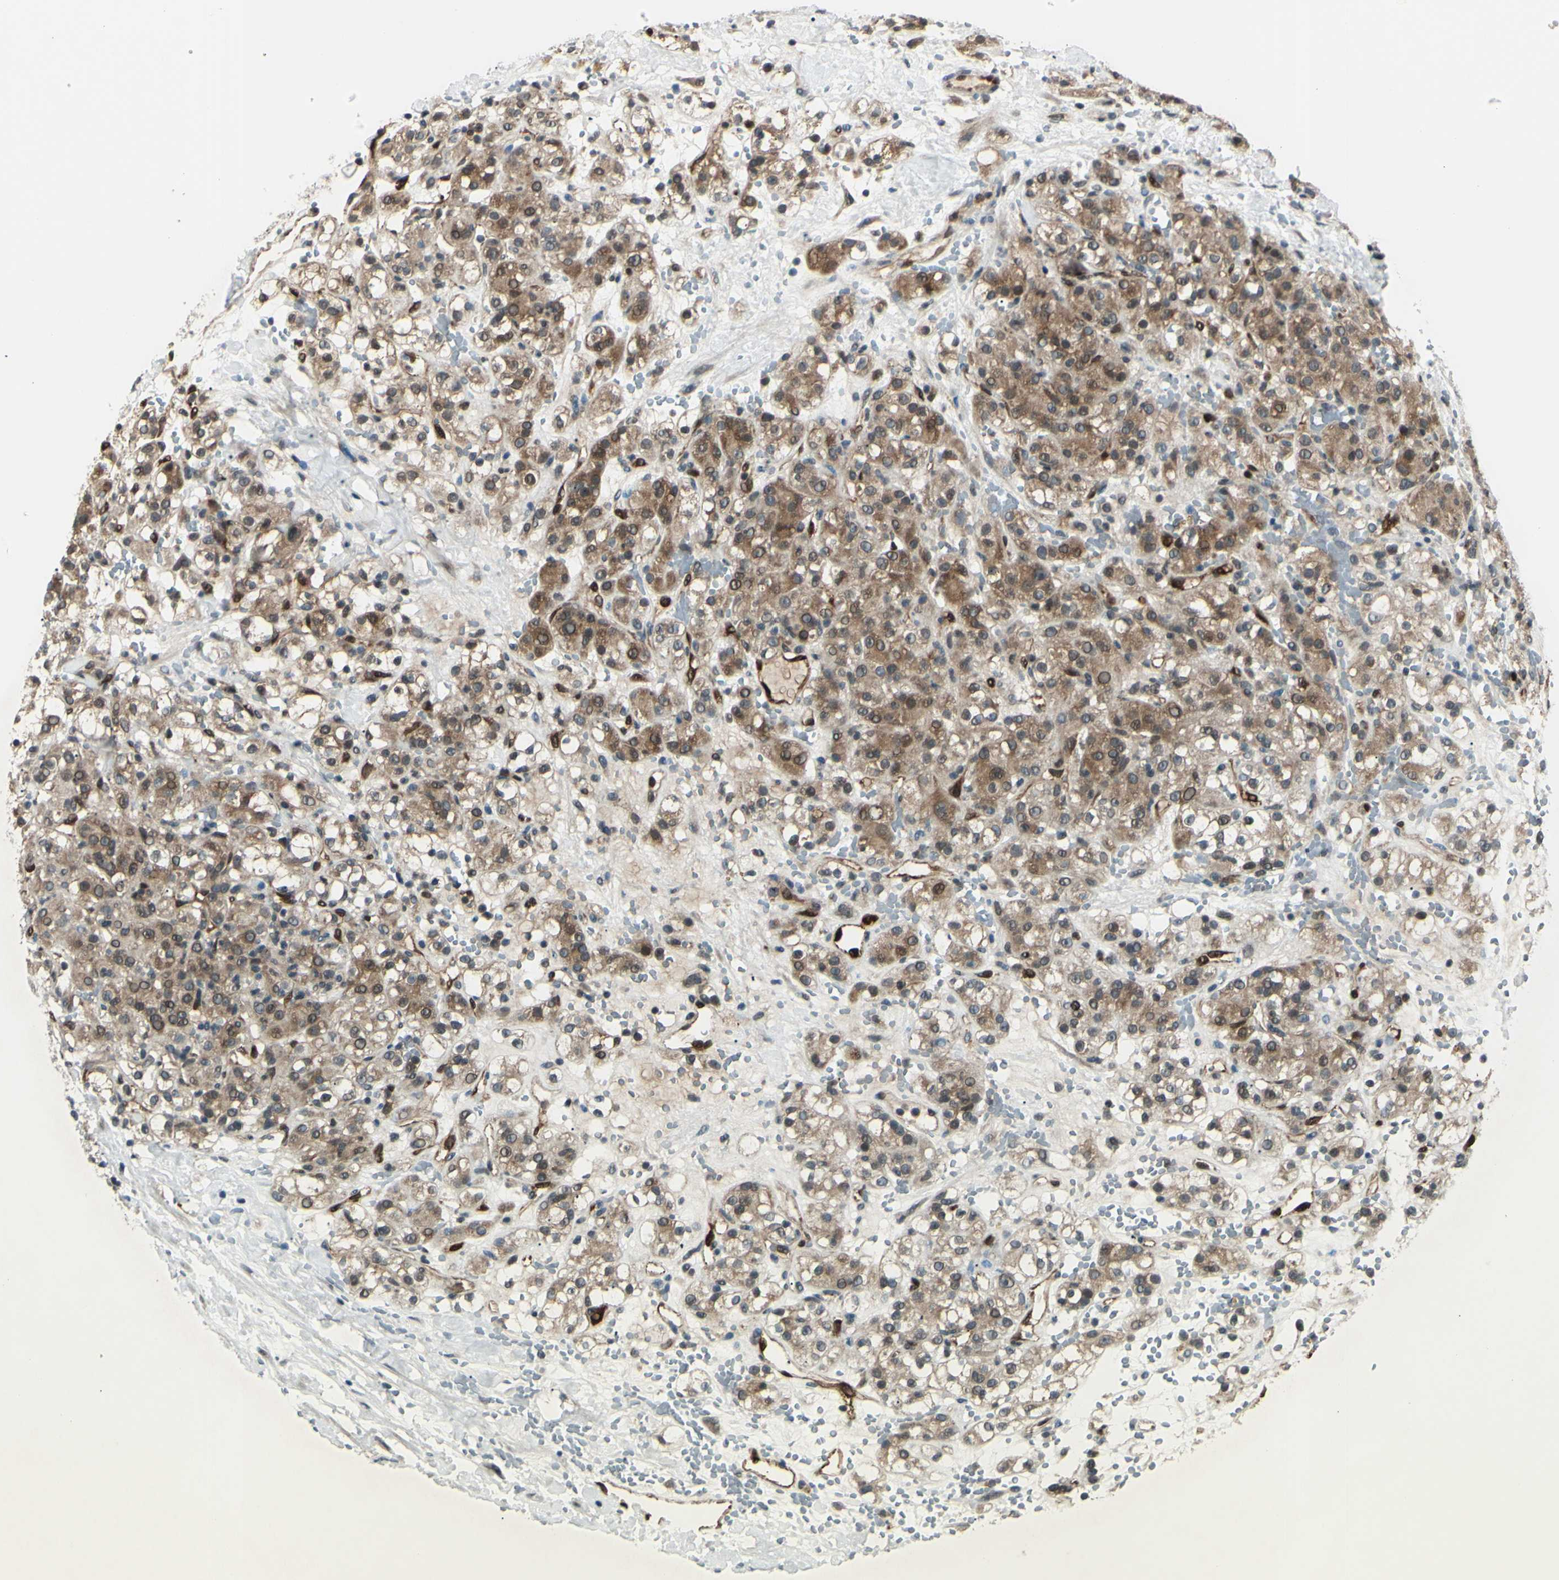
{"staining": {"intensity": "moderate", "quantity": ">75%", "location": "cytoplasmic/membranous,nuclear"}, "tissue": "renal cancer", "cell_type": "Tumor cells", "image_type": "cancer", "snomed": [{"axis": "morphology", "description": "Adenocarcinoma, NOS"}, {"axis": "topography", "description": "Kidney"}], "caption": "High-magnification brightfield microscopy of renal cancer stained with DAB (brown) and counterstained with hematoxylin (blue). tumor cells exhibit moderate cytoplasmic/membranous and nuclear expression is present in about>75% of cells. (brown staining indicates protein expression, while blue staining denotes nuclei).", "gene": "MLF2", "patient": {"sex": "male", "age": 61}}